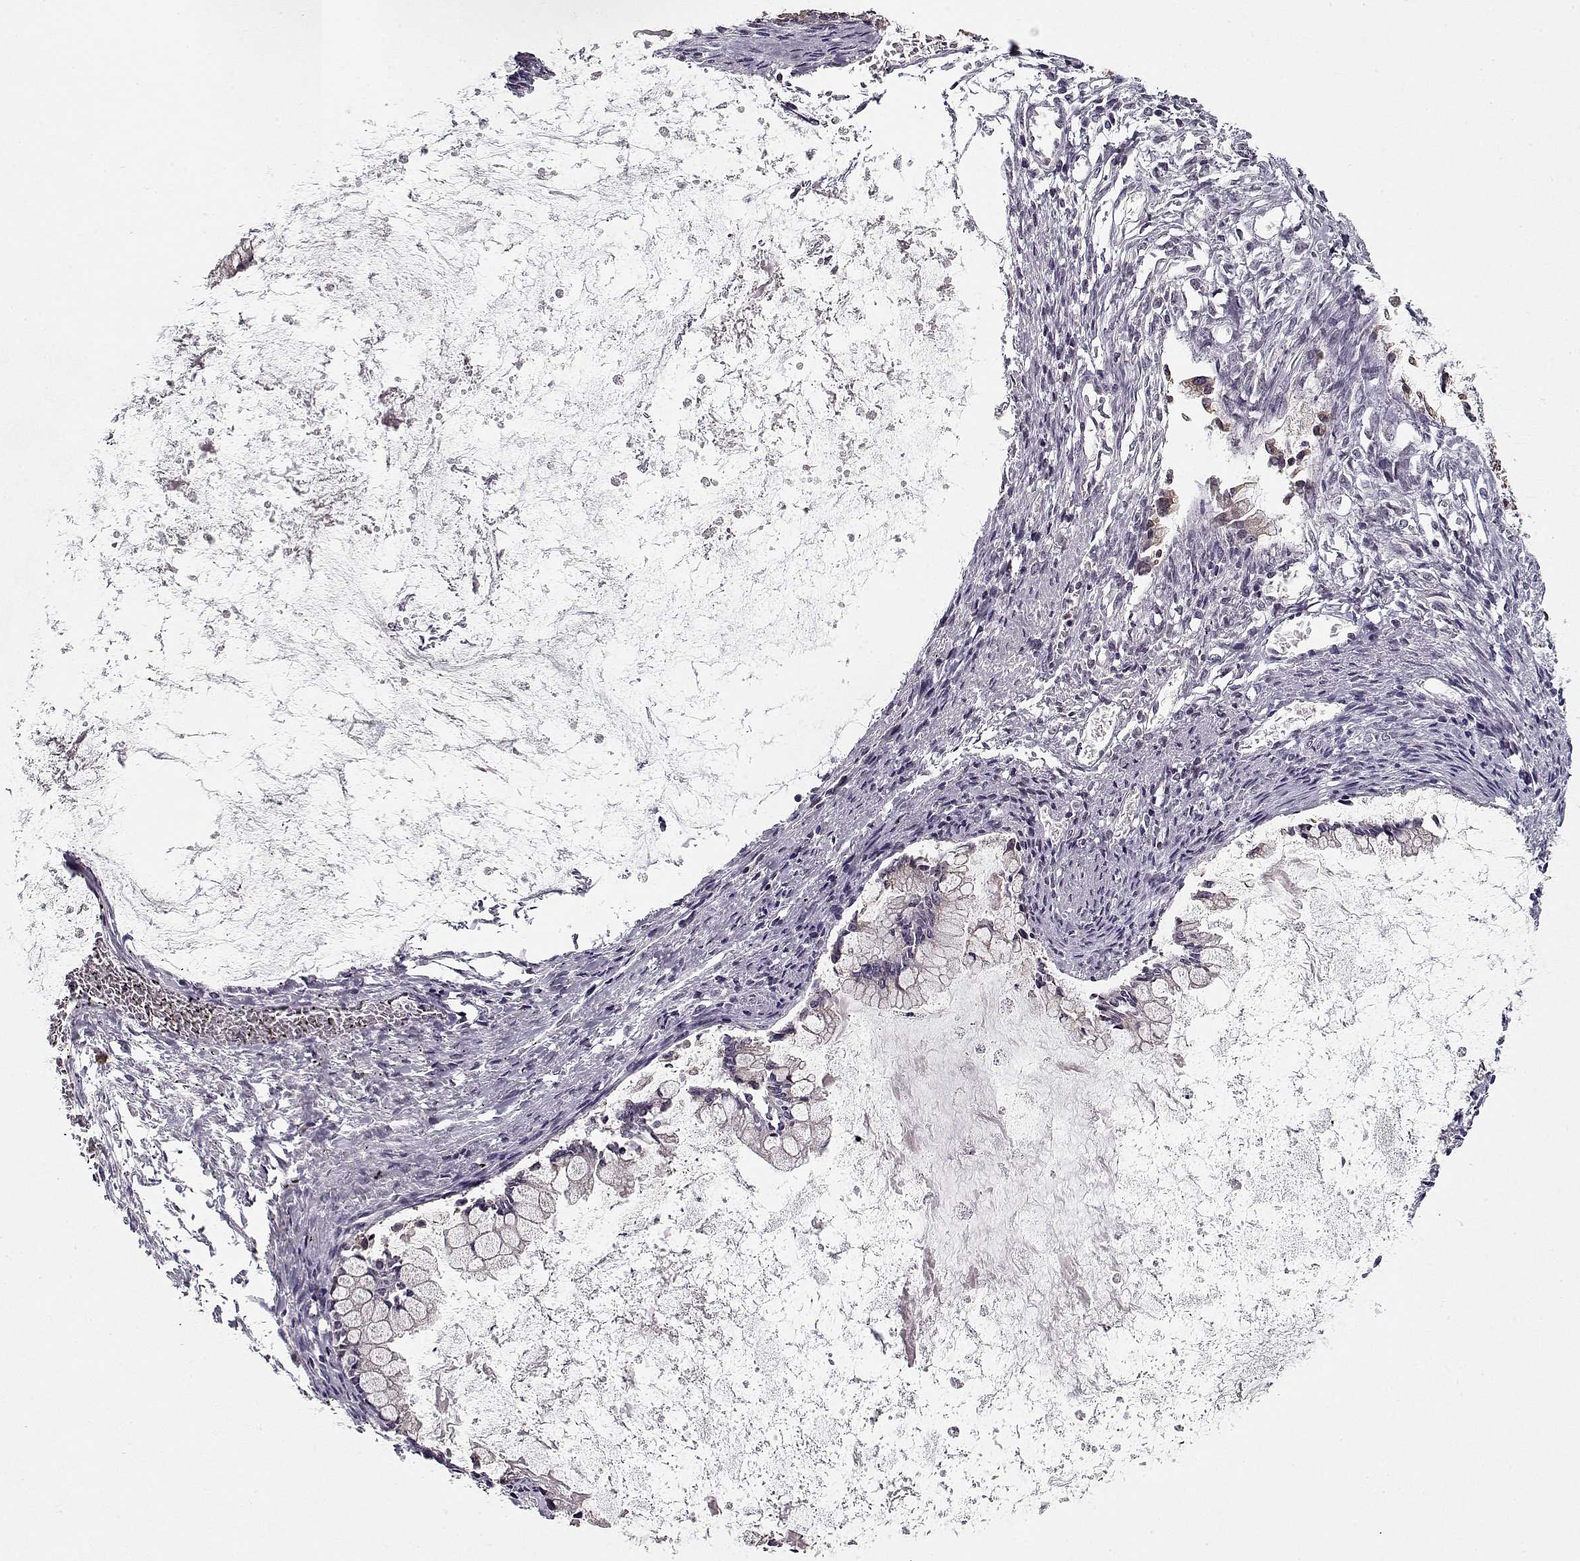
{"staining": {"intensity": "negative", "quantity": "none", "location": "none"}, "tissue": "ovarian cancer", "cell_type": "Tumor cells", "image_type": "cancer", "snomed": [{"axis": "morphology", "description": "Cystadenocarcinoma, mucinous, NOS"}, {"axis": "topography", "description": "Ovary"}], "caption": "Tumor cells are negative for brown protein staining in mucinous cystadenocarcinoma (ovarian).", "gene": "TESPA1", "patient": {"sex": "female", "age": 67}}